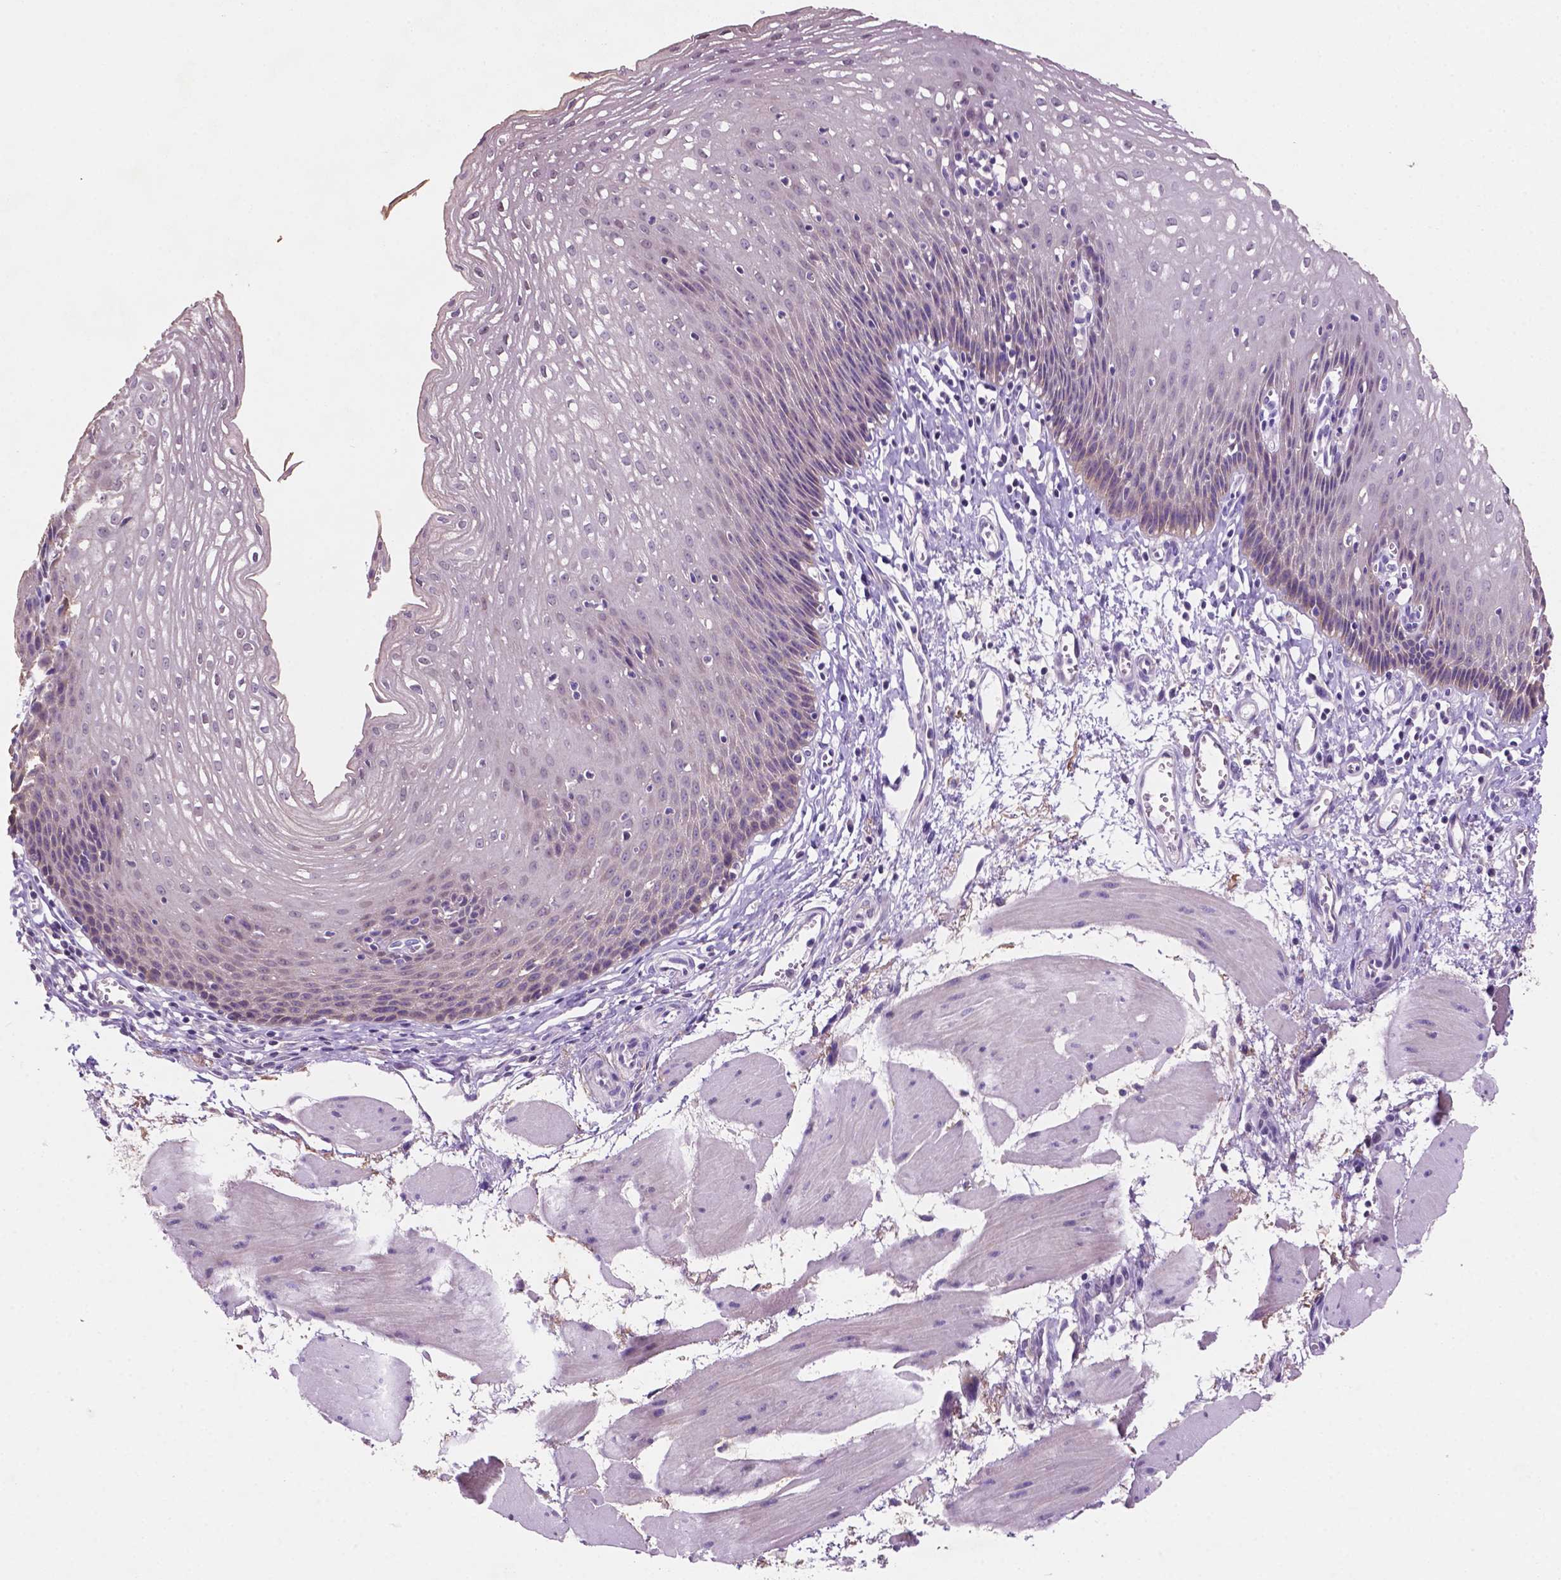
{"staining": {"intensity": "weak", "quantity": "<25%", "location": "cytoplasmic/membranous"}, "tissue": "esophagus", "cell_type": "Squamous epithelial cells", "image_type": "normal", "snomed": [{"axis": "morphology", "description": "Normal tissue, NOS"}, {"axis": "topography", "description": "Esophagus"}], "caption": "The histopathology image demonstrates no significant expression in squamous epithelial cells of esophagus. (DAB (3,3'-diaminobenzidine) immunohistochemistry (IHC), high magnification).", "gene": "MKRN2OS", "patient": {"sex": "female", "age": 64}}